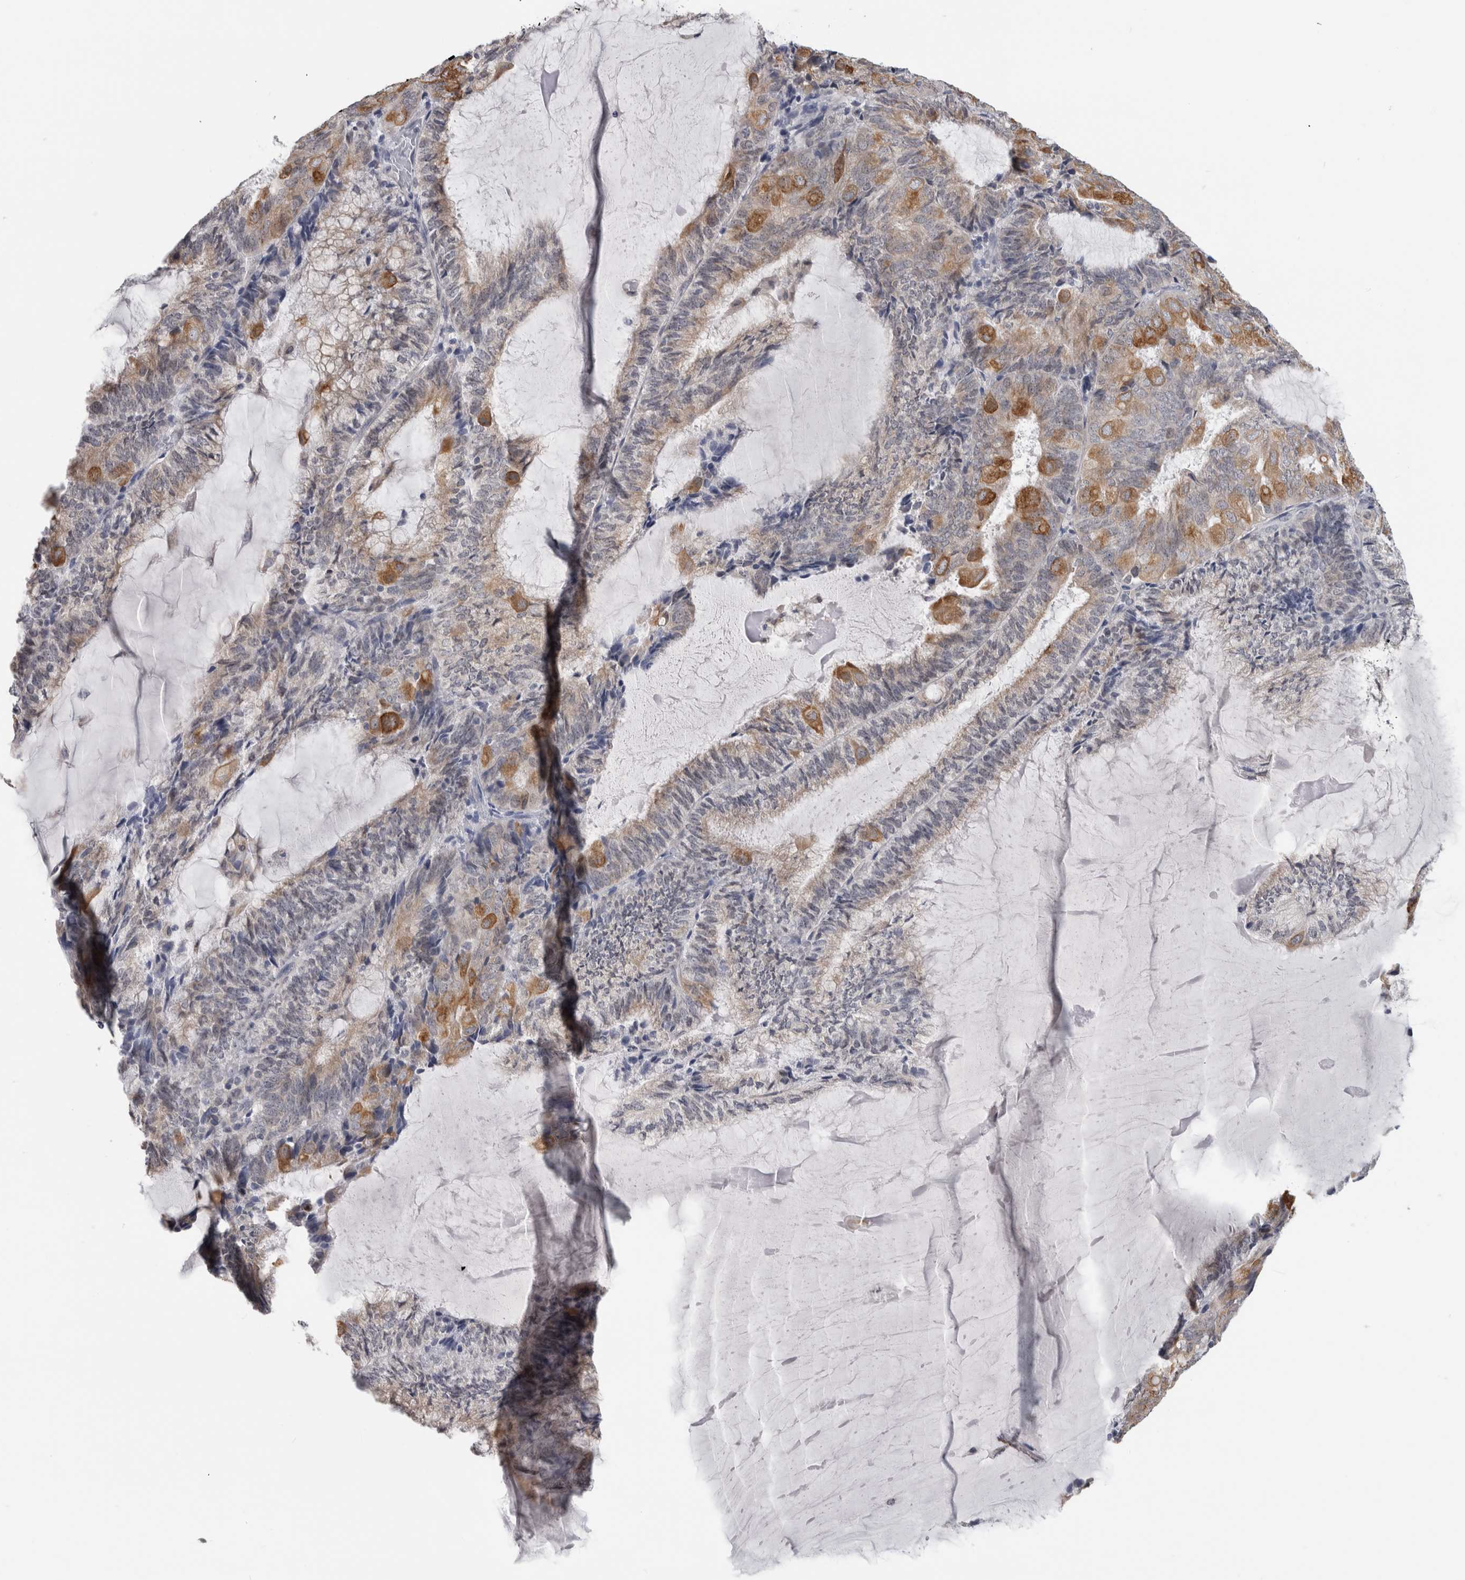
{"staining": {"intensity": "strong", "quantity": "<25%", "location": "cytoplasmic/membranous"}, "tissue": "endometrial cancer", "cell_type": "Tumor cells", "image_type": "cancer", "snomed": [{"axis": "morphology", "description": "Adenocarcinoma, NOS"}, {"axis": "topography", "description": "Endometrium"}], "caption": "Adenocarcinoma (endometrial) stained with DAB IHC exhibits medium levels of strong cytoplasmic/membranous staining in approximately <25% of tumor cells.", "gene": "TMEM242", "patient": {"sex": "female", "age": 81}}